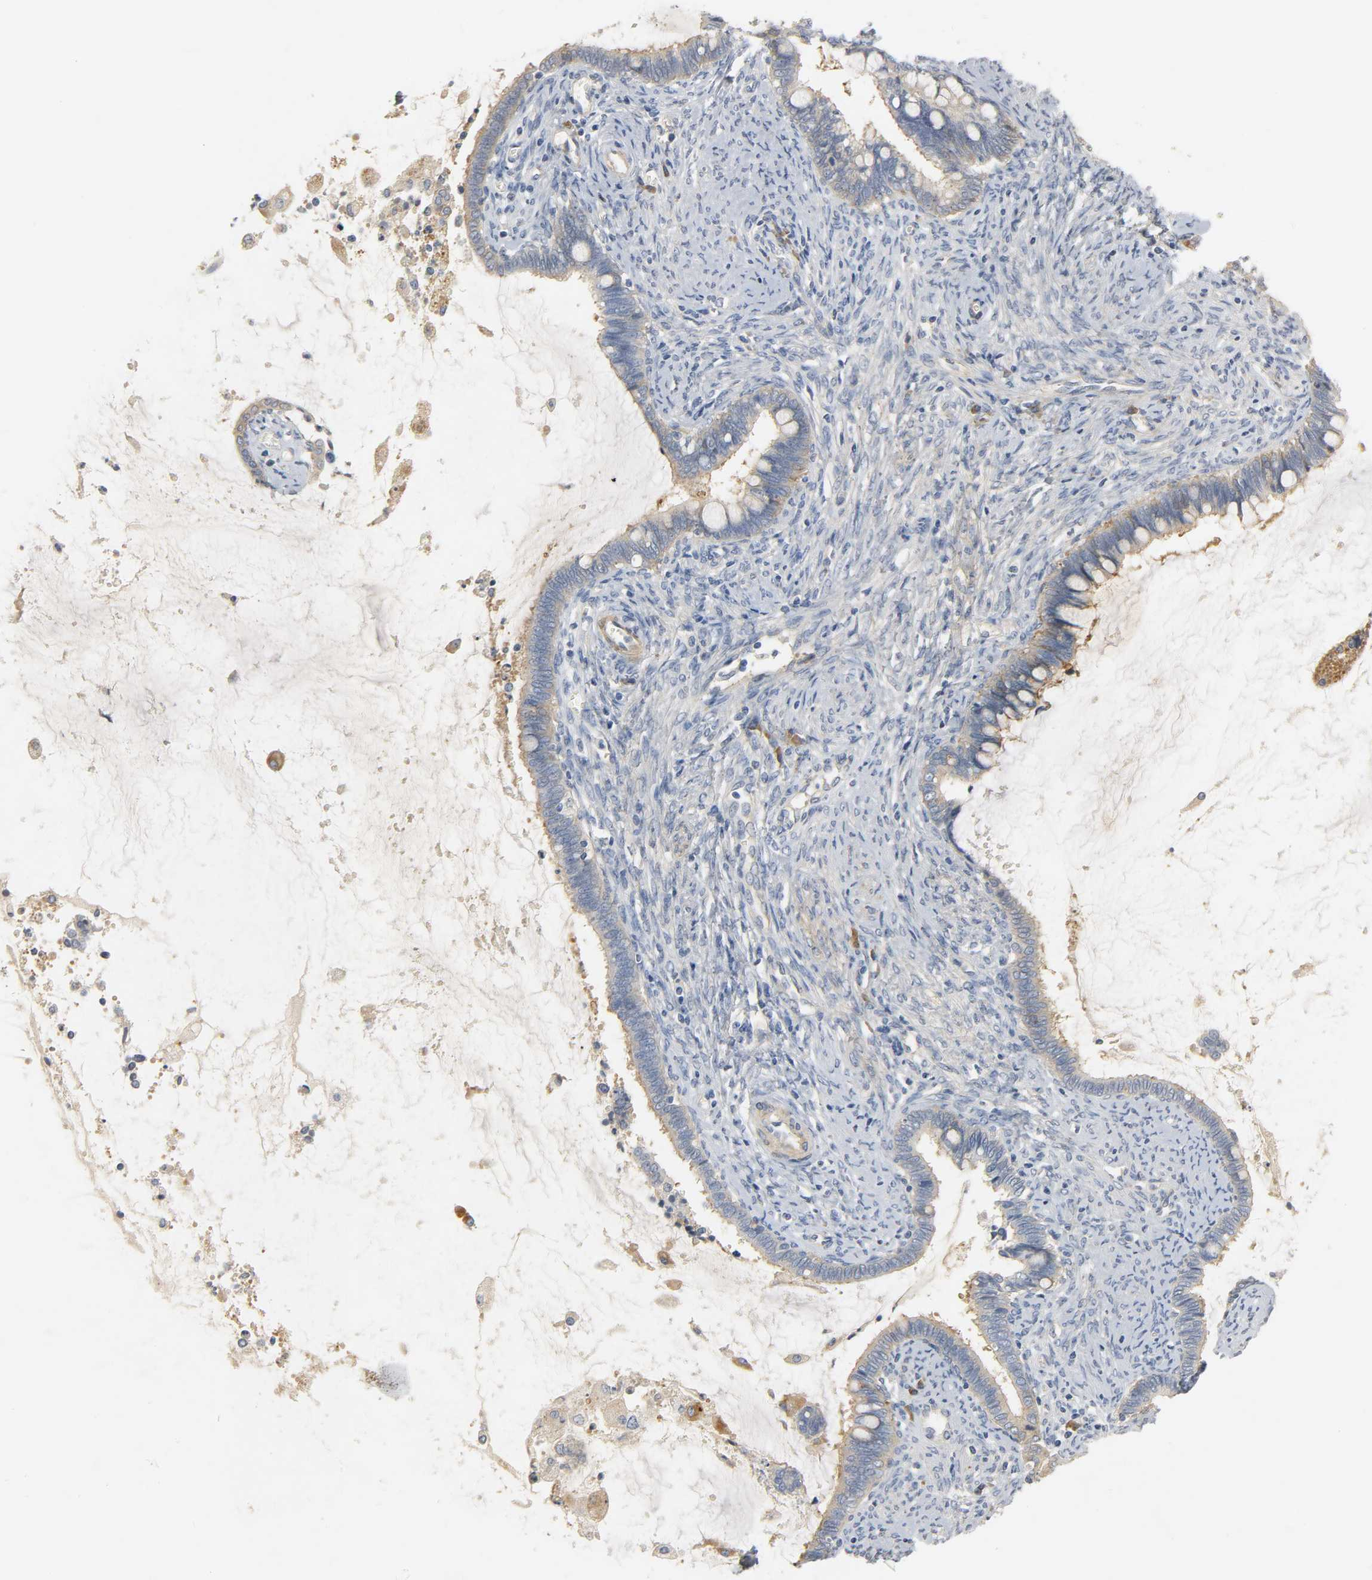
{"staining": {"intensity": "moderate", "quantity": ">75%", "location": "cytoplasmic/membranous"}, "tissue": "cervical cancer", "cell_type": "Tumor cells", "image_type": "cancer", "snomed": [{"axis": "morphology", "description": "Adenocarcinoma, NOS"}, {"axis": "topography", "description": "Cervix"}], "caption": "Immunohistochemical staining of human adenocarcinoma (cervical) shows moderate cytoplasmic/membranous protein positivity in about >75% of tumor cells.", "gene": "ARPC1A", "patient": {"sex": "female", "age": 44}}